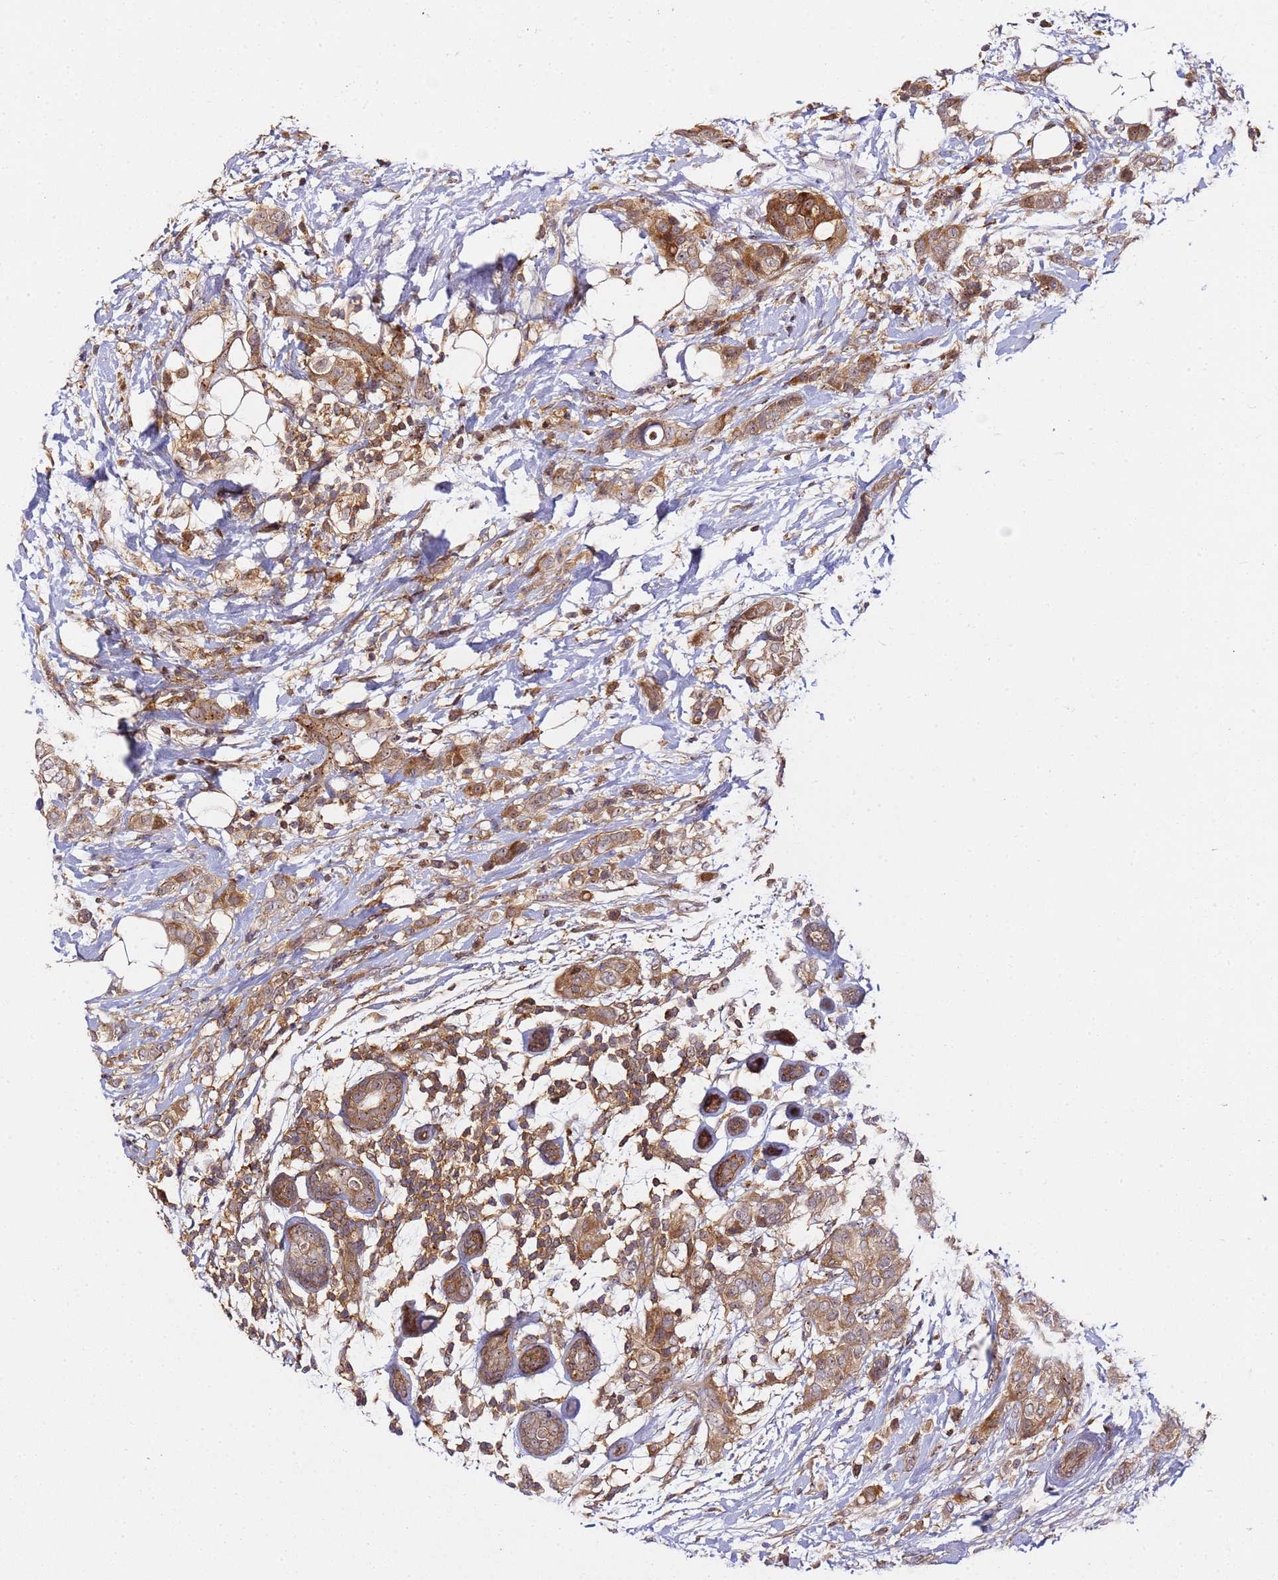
{"staining": {"intensity": "moderate", "quantity": ">75%", "location": "cytoplasmic/membranous"}, "tissue": "breast cancer", "cell_type": "Tumor cells", "image_type": "cancer", "snomed": [{"axis": "morphology", "description": "Lobular carcinoma"}, {"axis": "topography", "description": "Breast"}], "caption": "Breast cancer (lobular carcinoma) stained with IHC demonstrates moderate cytoplasmic/membranous expression in about >75% of tumor cells. Immunohistochemistry stains the protein of interest in brown and the nuclei are stained blue.", "gene": "PRMT7", "patient": {"sex": "female", "age": 51}}